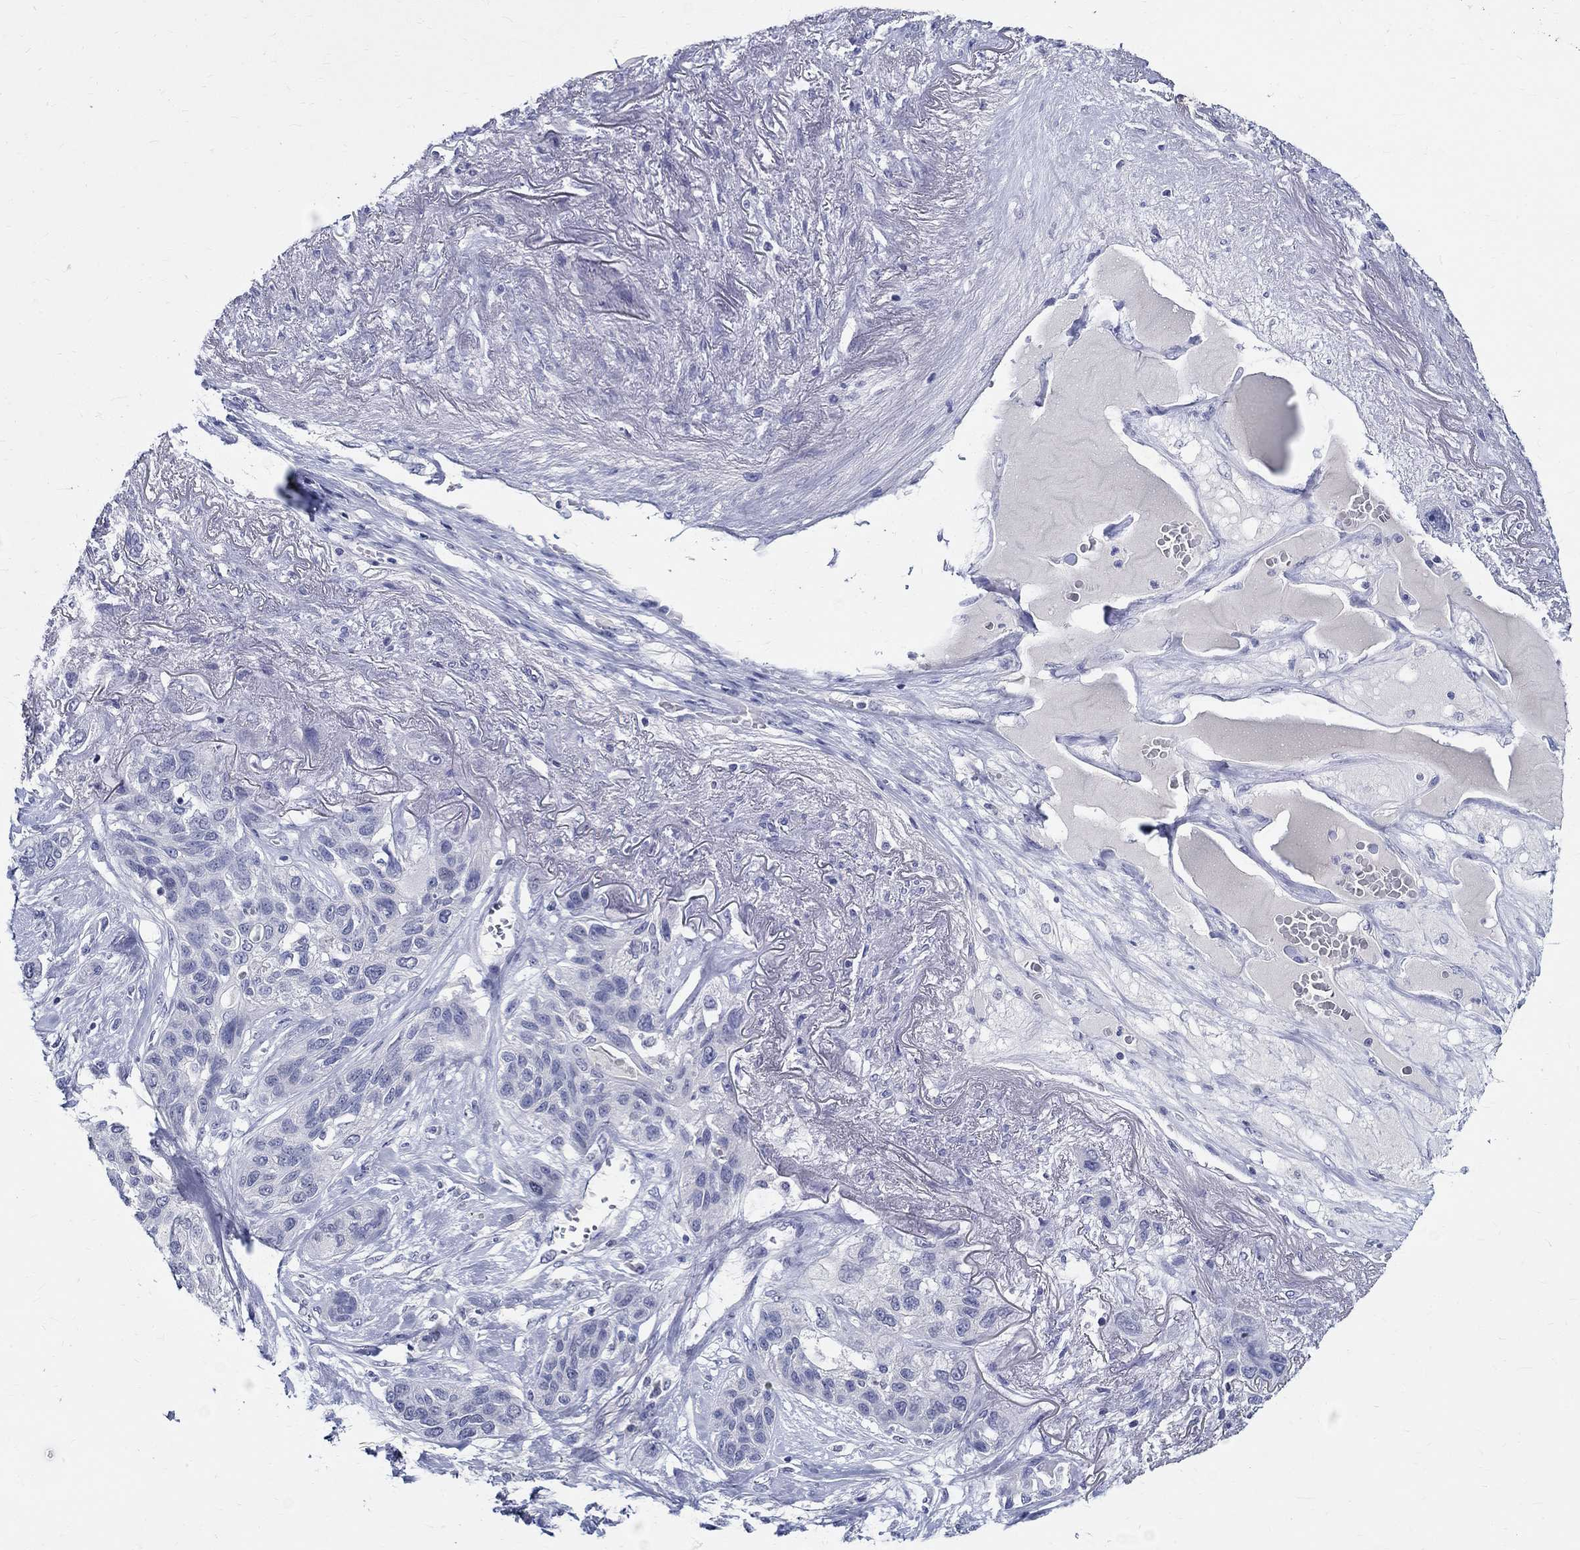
{"staining": {"intensity": "negative", "quantity": "none", "location": "none"}, "tissue": "lung cancer", "cell_type": "Tumor cells", "image_type": "cancer", "snomed": [{"axis": "morphology", "description": "Squamous cell carcinoma, NOS"}, {"axis": "topography", "description": "Lung"}], "caption": "Immunohistochemical staining of lung cancer (squamous cell carcinoma) demonstrates no significant positivity in tumor cells.", "gene": "CETN1", "patient": {"sex": "female", "age": 70}}